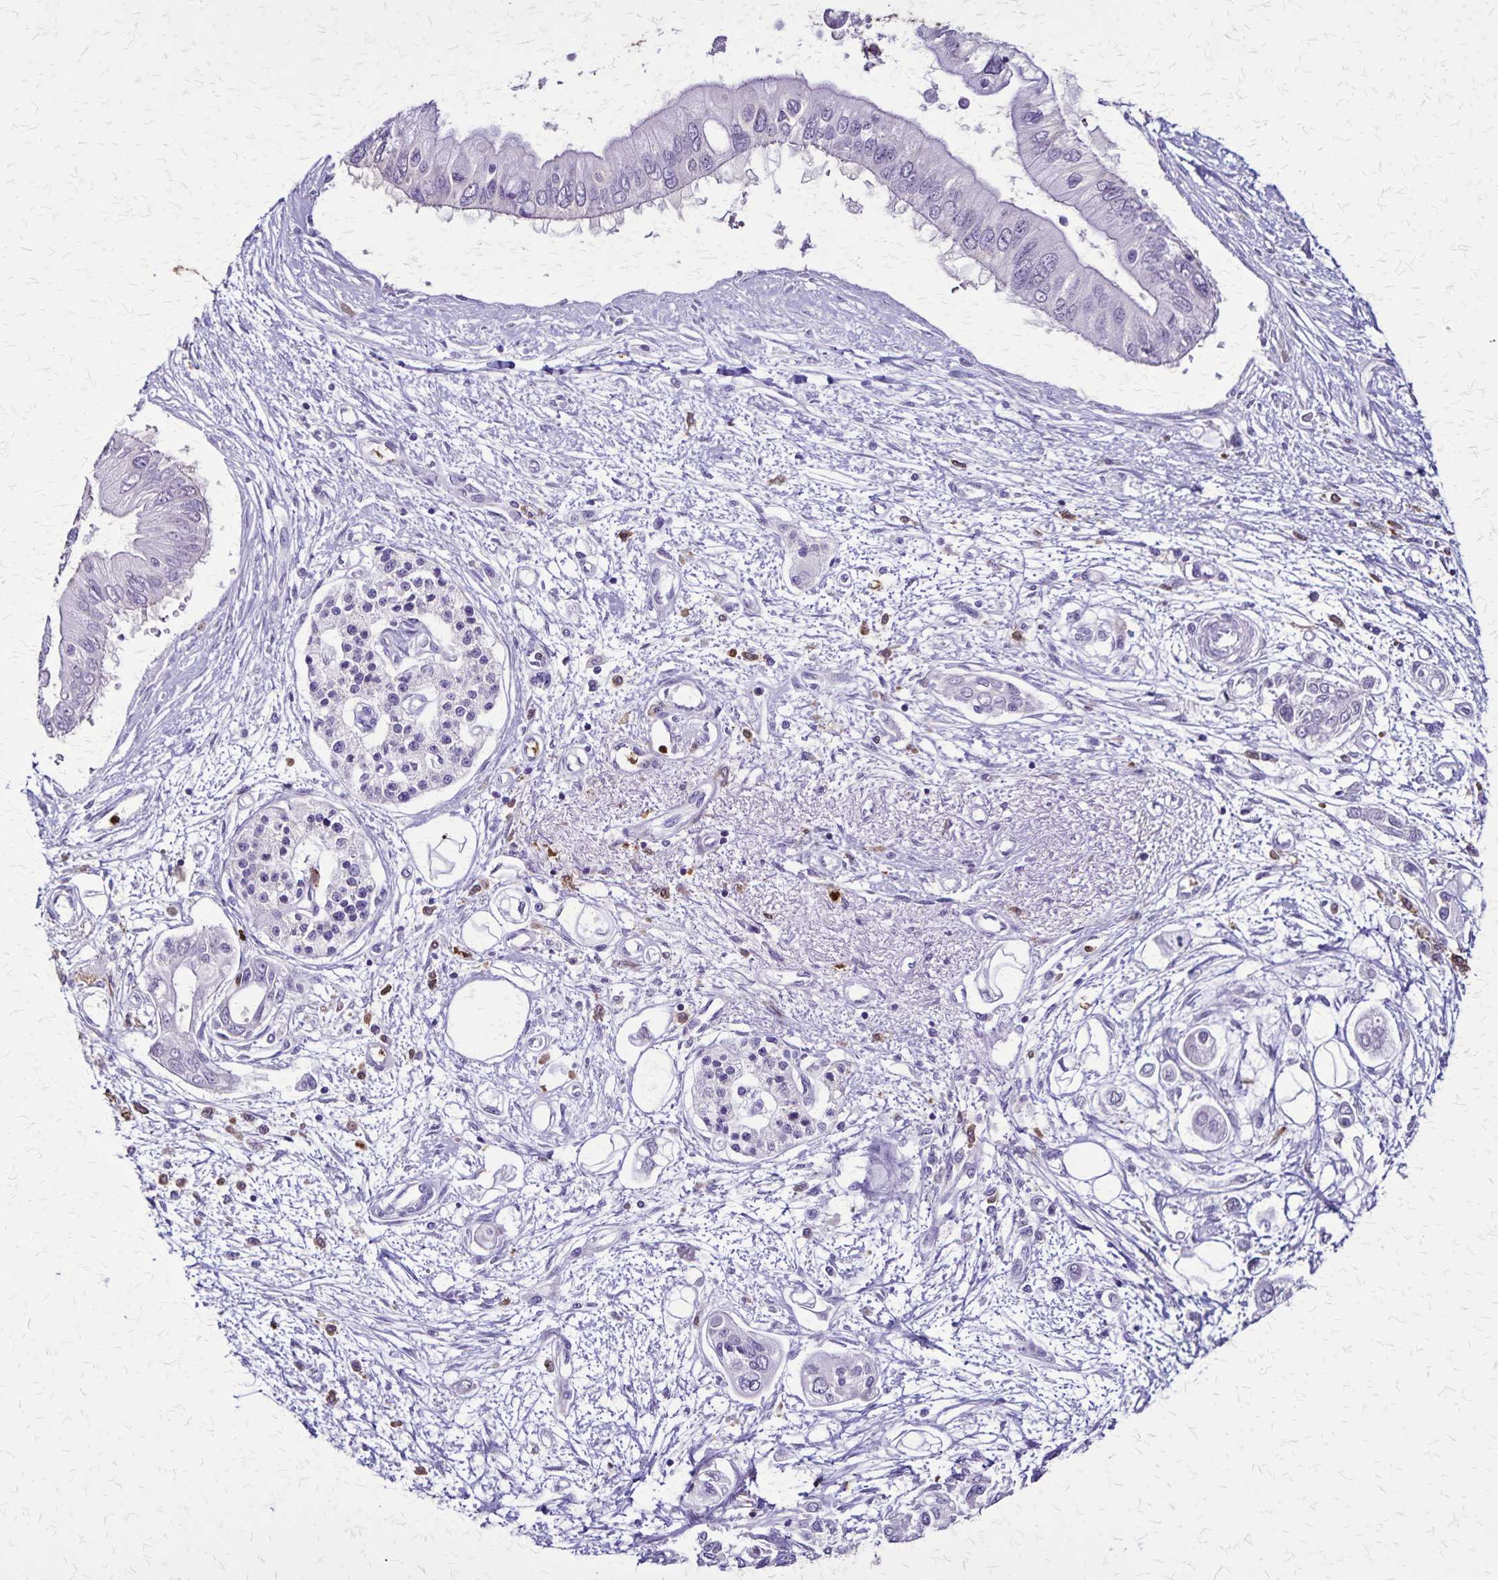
{"staining": {"intensity": "negative", "quantity": "none", "location": "none"}, "tissue": "pancreatic cancer", "cell_type": "Tumor cells", "image_type": "cancer", "snomed": [{"axis": "morphology", "description": "Adenocarcinoma, NOS"}, {"axis": "topography", "description": "Pancreas"}], "caption": "A micrograph of human pancreatic cancer is negative for staining in tumor cells.", "gene": "ULBP3", "patient": {"sex": "female", "age": 77}}